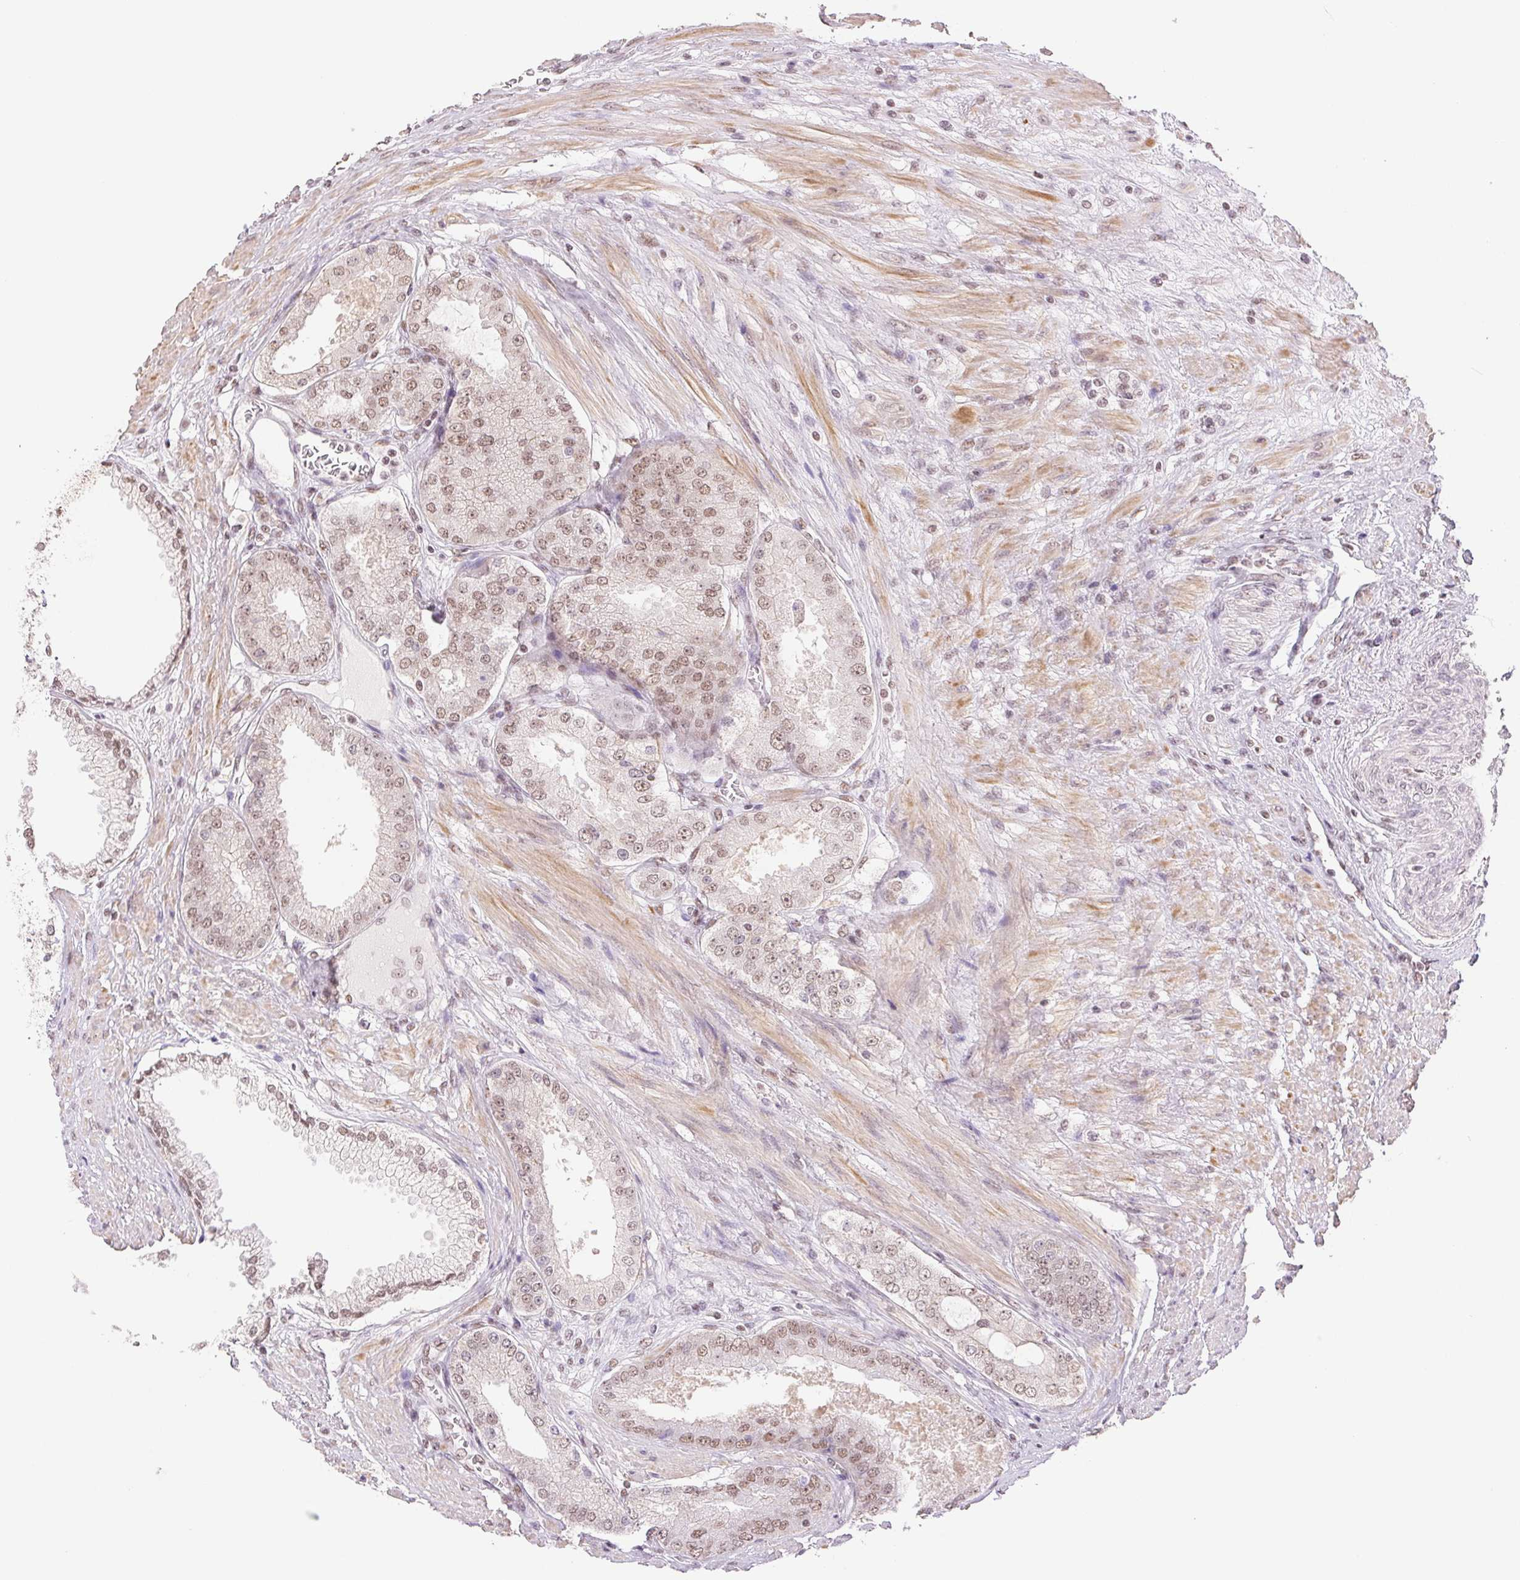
{"staining": {"intensity": "moderate", "quantity": ">75%", "location": "nuclear"}, "tissue": "prostate cancer", "cell_type": "Tumor cells", "image_type": "cancer", "snomed": [{"axis": "morphology", "description": "Adenocarcinoma, High grade"}, {"axis": "topography", "description": "Prostate"}], "caption": "This is a histology image of IHC staining of prostate cancer (high-grade adenocarcinoma), which shows moderate positivity in the nuclear of tumor cells.", "gene": "RPRD1B", "patient": {"sex": "male", "age": 71}}